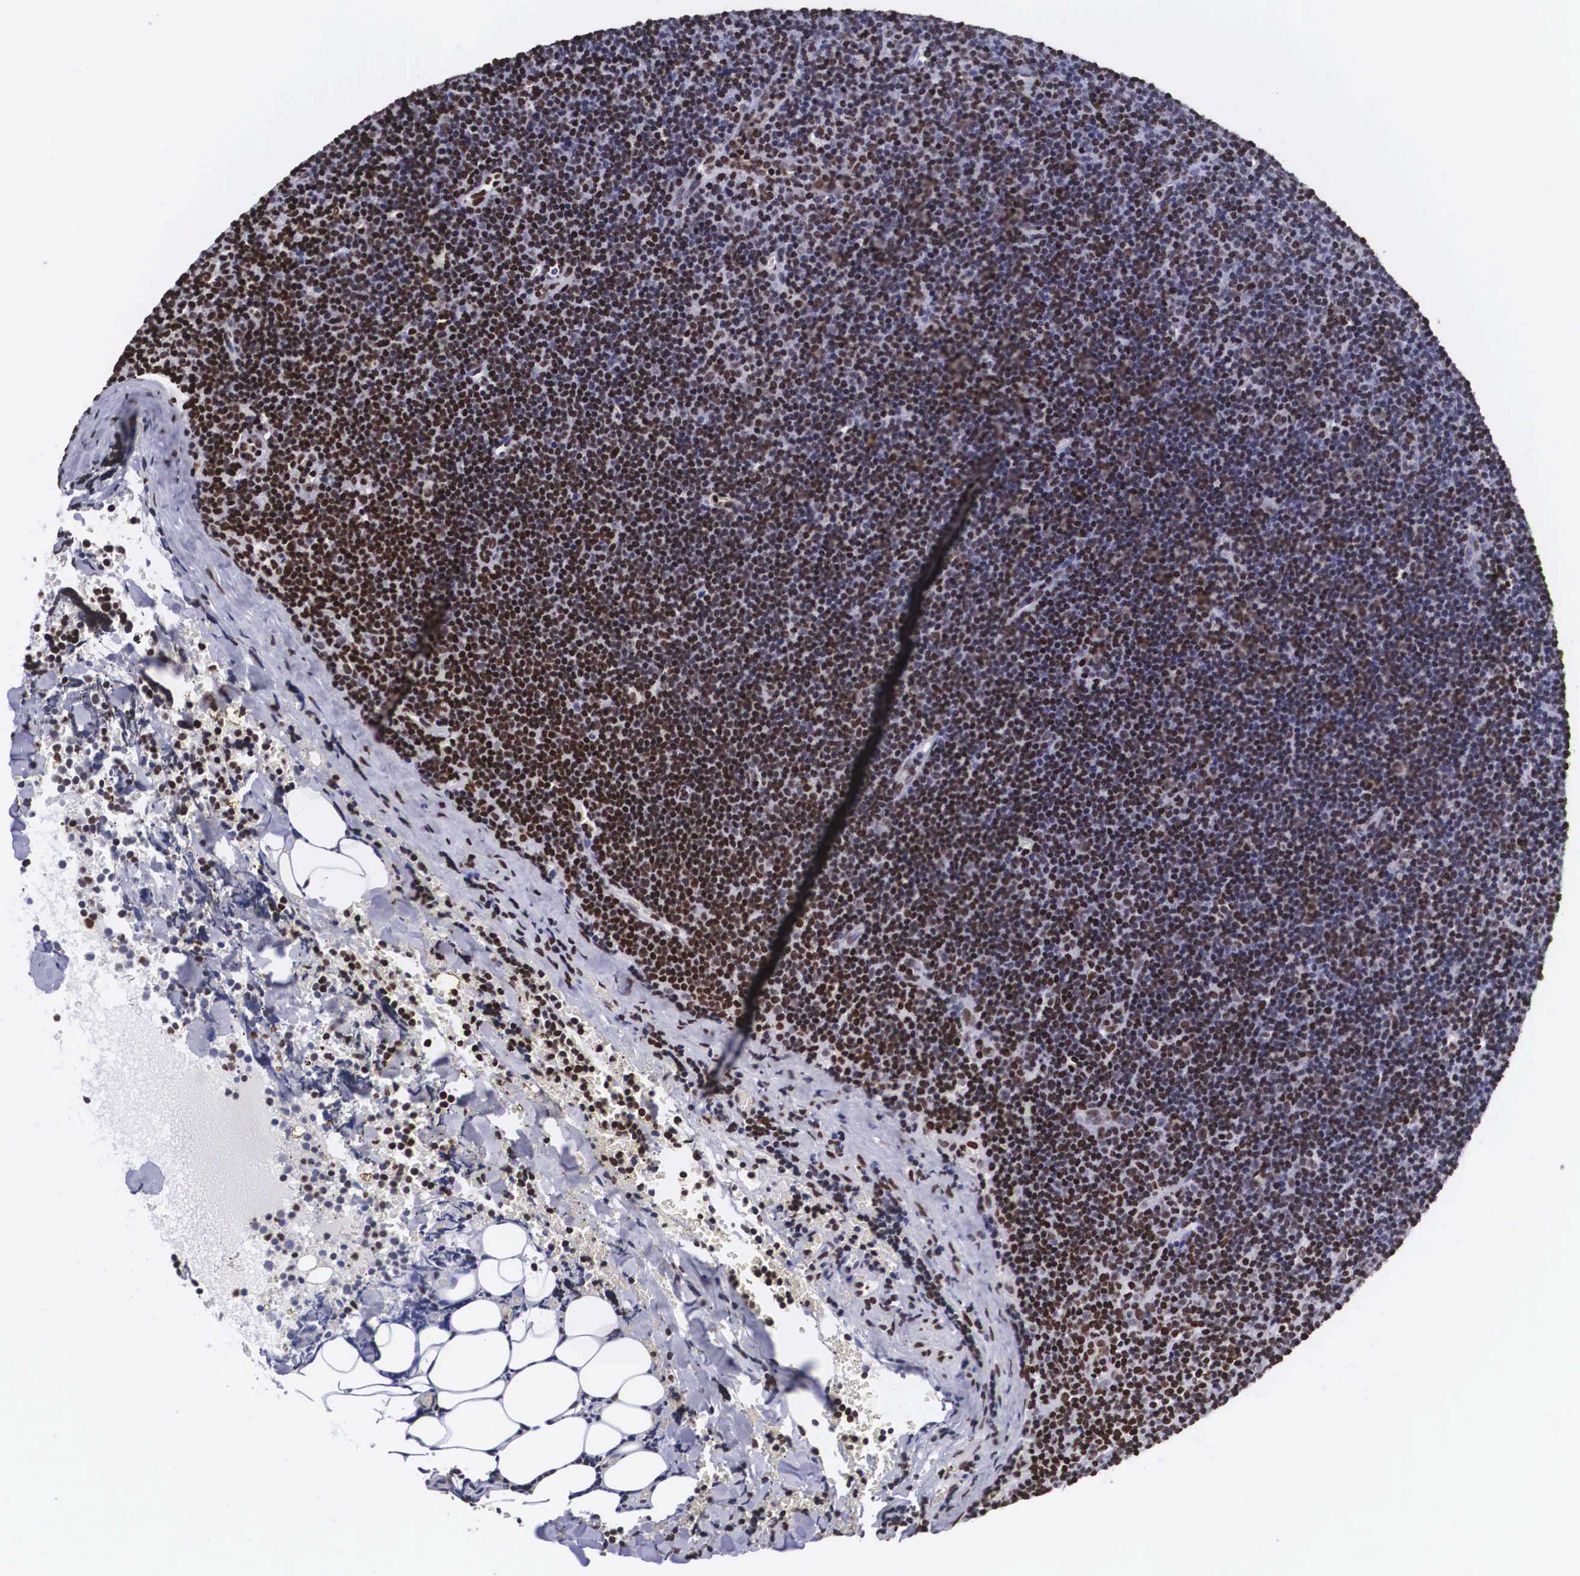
{"staining": {"intensity": "moderate", "quantity": ">75%", "location": "nuclear"}, "tissue": "lymphoma", "cell_type": "Tumor cells", "image_type": "cancer", "snomed": [{"axis": "morphology", "description": "Malignant lymphoma, non-Hodgkin's type, Low grade"}, {"axis": "topography", "description": "Lymph node"}], "caption": "This is an image of immunohistochemistry (IHC) staining of lymphoma, which shows moderate expression in the nuclear of tumor cells.", "gene": "MECP2", "patient": {"sex": "male", "age": 57}}